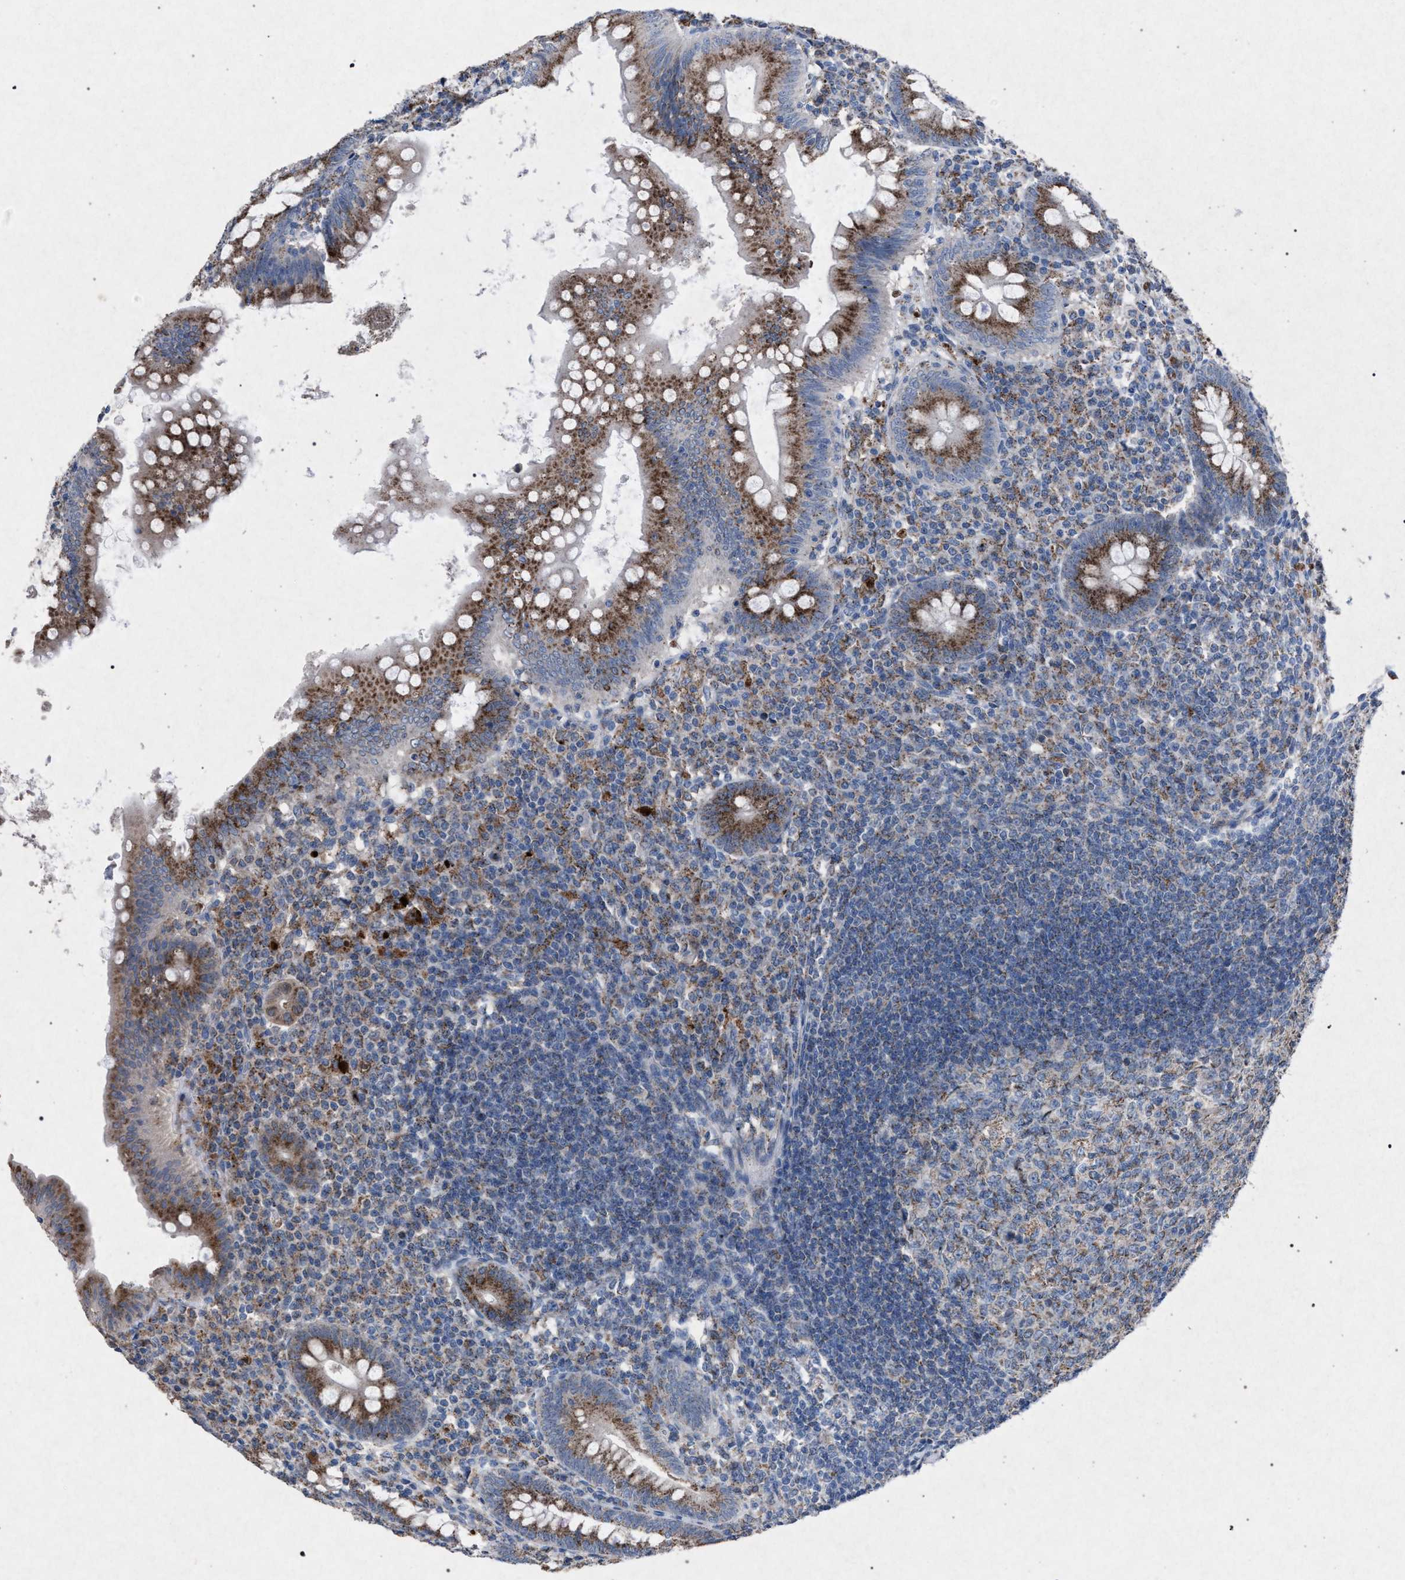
{"staining": {"intensity": "moderate", "quantity": ">75%", "location": "cytoplasmic/membranous"}, "tissue": "appendix", "cell_type": "Glandular cells", "image_type": "normal", "snomed": [{"axis": "morphology", "description": "Normal tissue, NOS"}, {"axis": "topography", "description": "Appendix"}], "caption": "This micrograph exhibits IHC staining of unremarkable human appendix, with medium moderate cytoplasmic/membranous expression in about >75% of glandular cells.", "gene": "HSD17B4", "patient": {"sex": "male", "age": 56}}